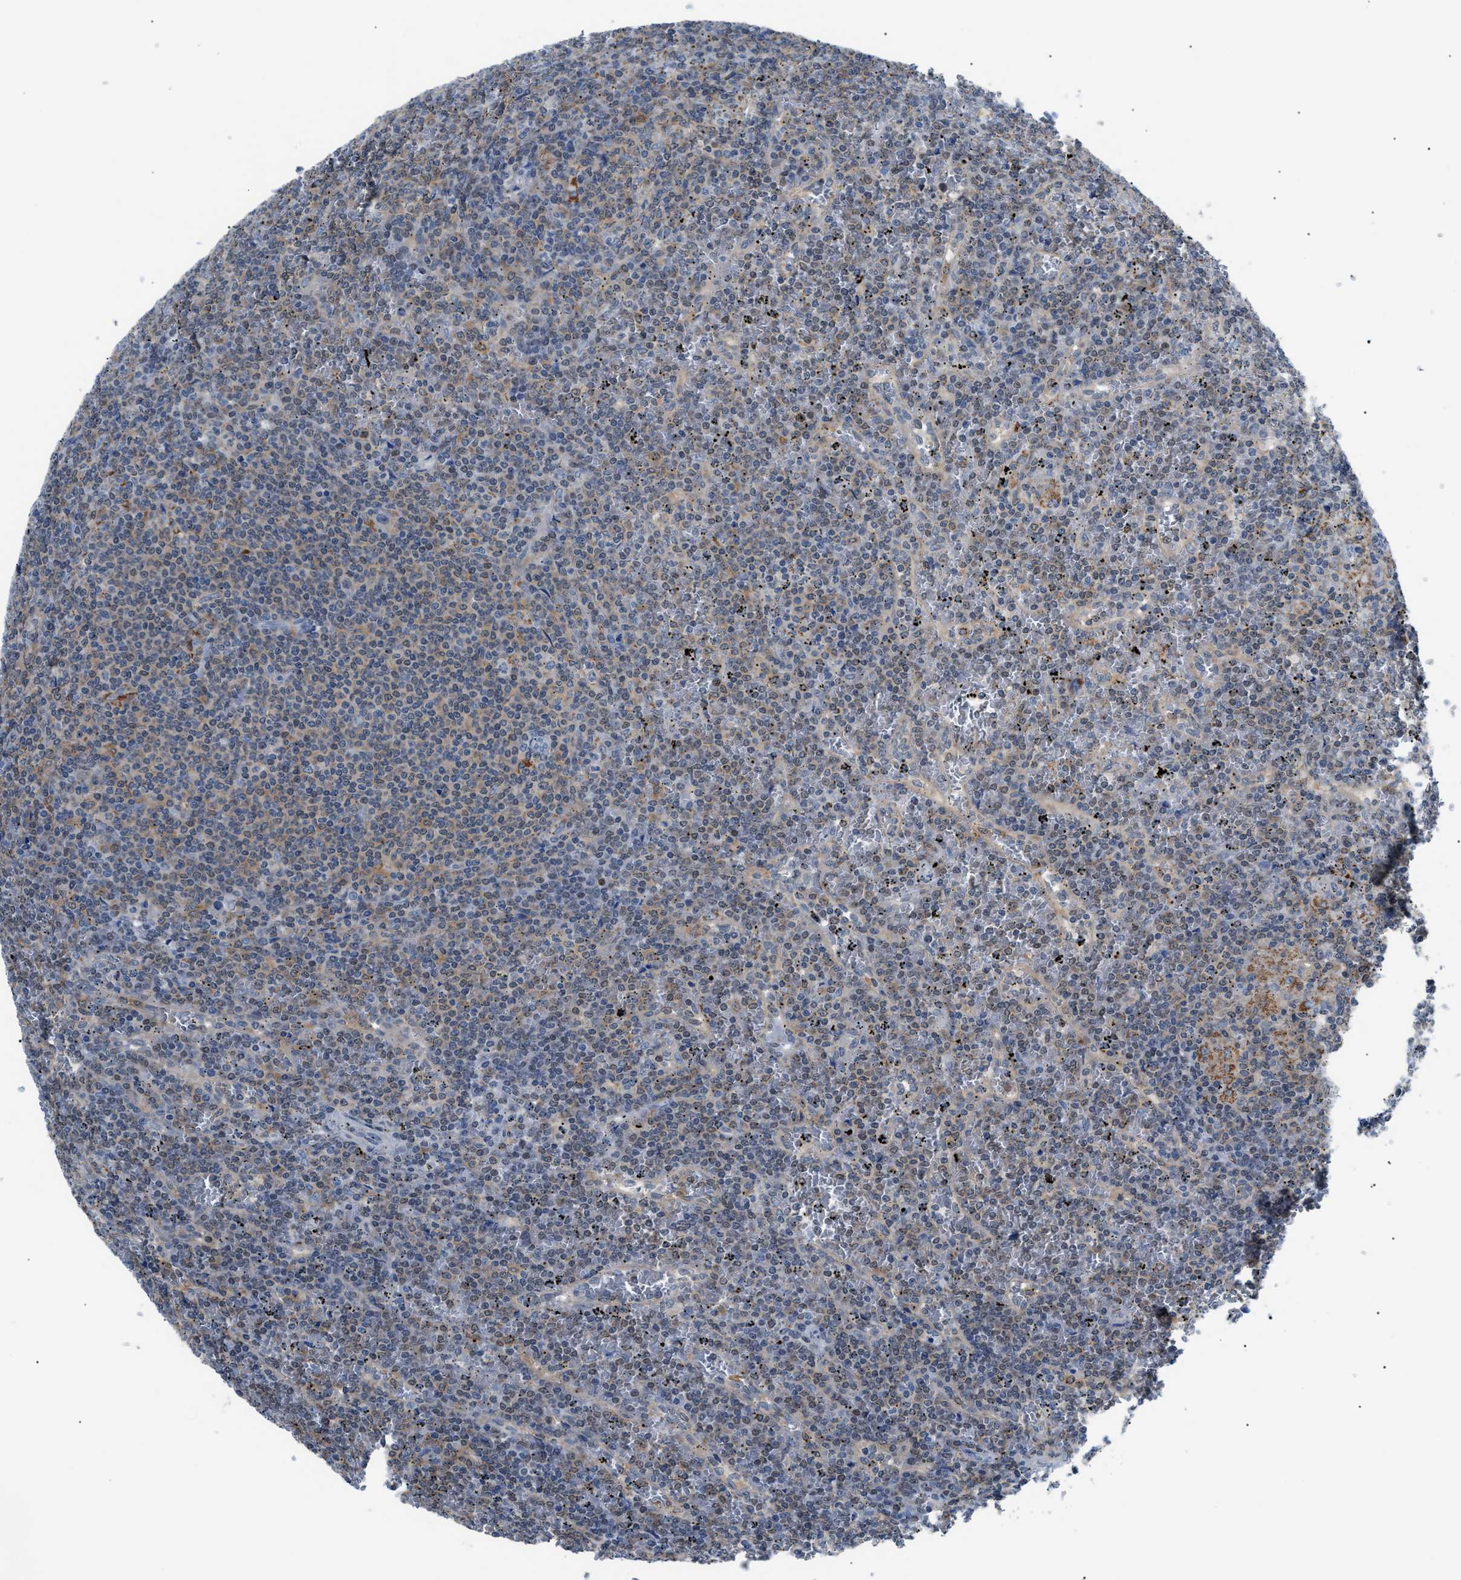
{"staining": {"intensity": "weak", "quantity": ">75%", "location": "nuclear"}, "tissue": "lymphoma", "cell_type": "Tumor cells", "image_type": "cancer", "snomed": [{"axis": "morphology", "description": "Malignant lymphoma, non-Hodgkin's type, Low grade"}, {"axis": "topography", "description": "Spleen"}], "caption": "An immunohistochemistry (IHC) image of tumor tissue is shown. Protein staining in brown highlights weak nuclear positivity in lymphoma within tumor cells. The staining is performed using DAB brown chromogen to label protein expression. The nuclei are counter-stained blue using hematoxylin.", "gene": "TMEM45B", "patient": {"sex": "female", "age": 19}}